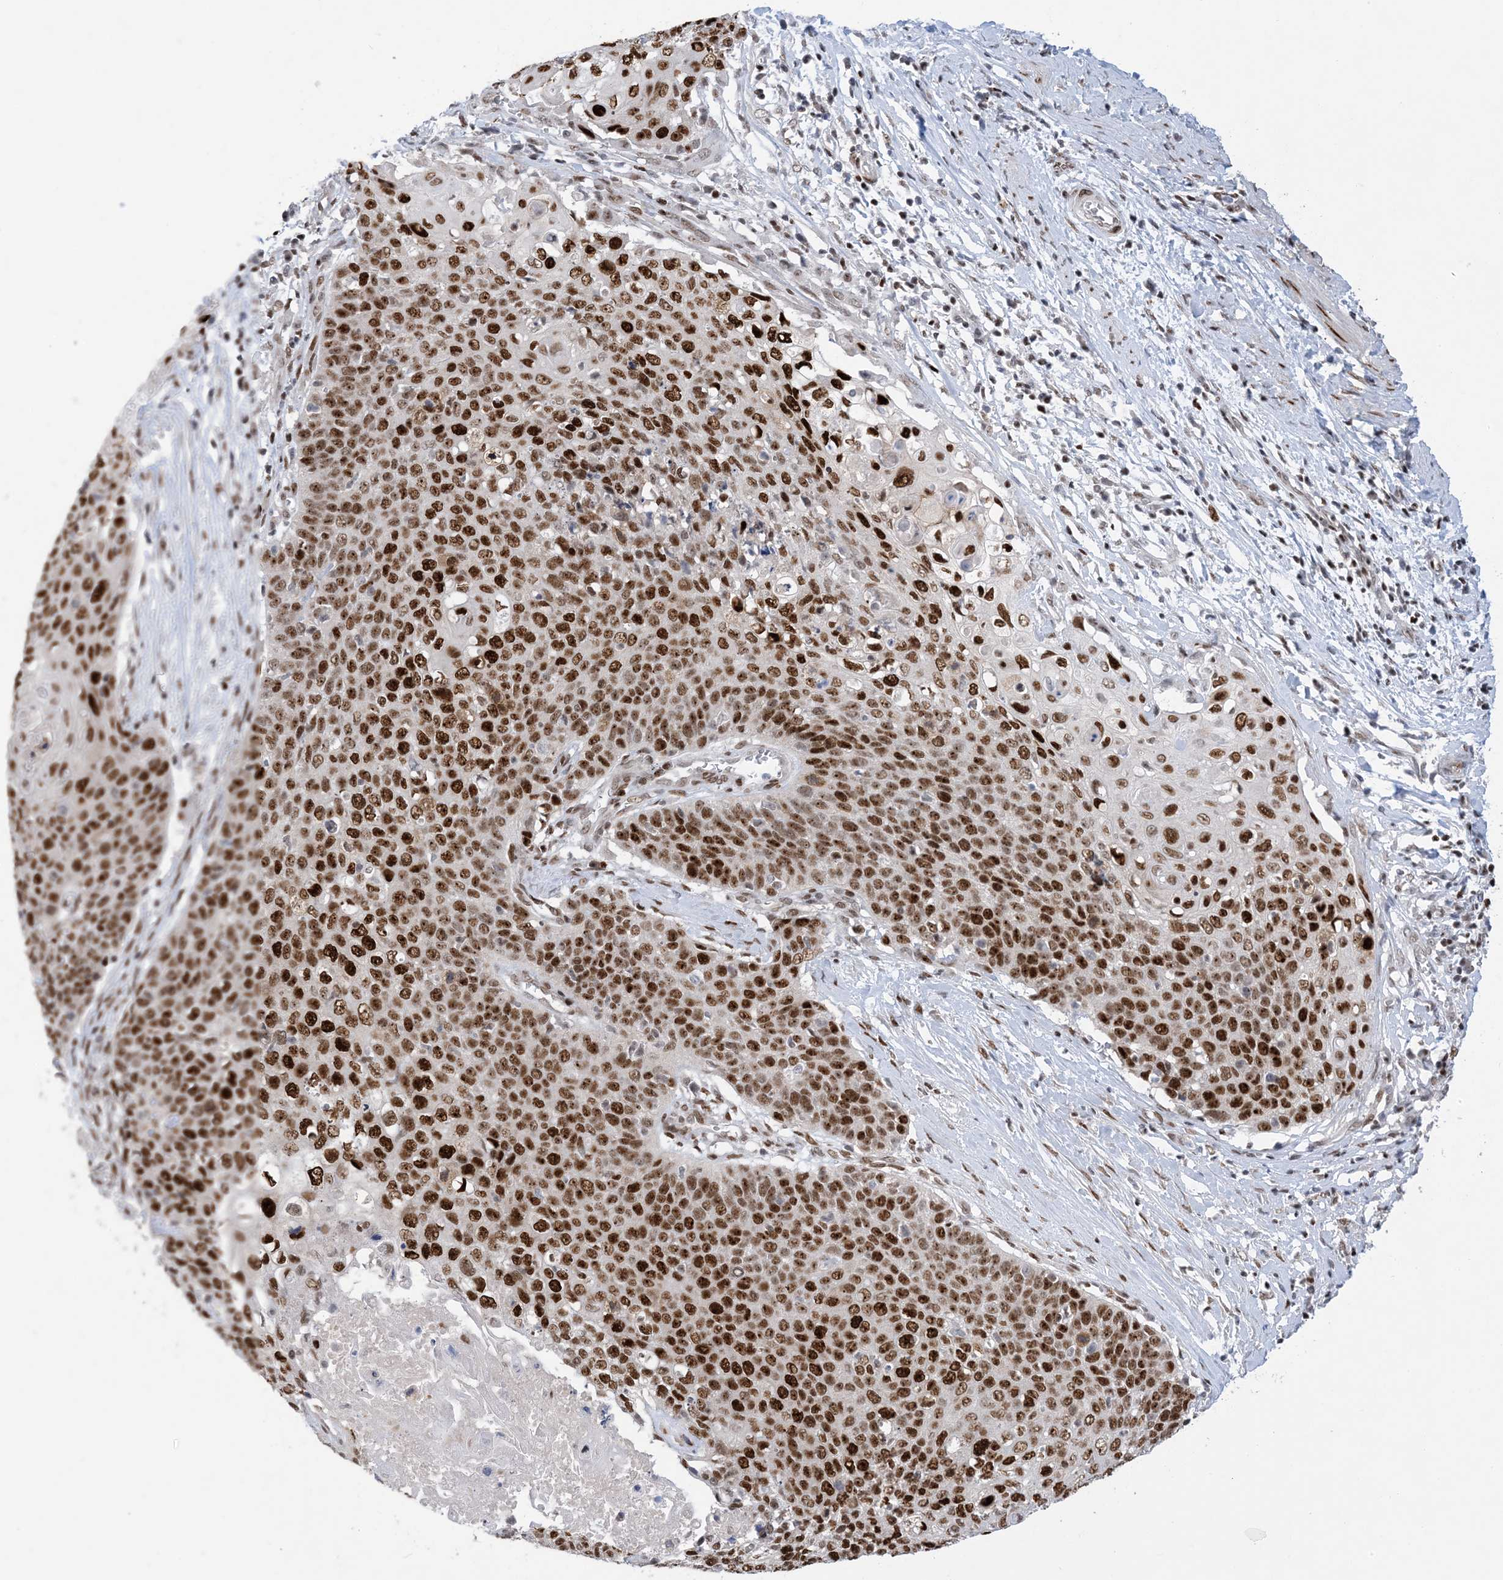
{"staining": {"intensity": "strong", "quantity": ">75%", "location": "nuclear"}, "tissue": "cervical cancer", "cell_type": "Tumor cells", "image_type": "cancer", "snomed": [{"axis": "morphology", "description": "Squamous cell carcinoma, NOS"}, {"axis": "topography", "description": "Cervix"}], "caption": "Immunohistochemical staining of cervical squamous cell carcinoma displays high levels of strong nuclear protein expression in approximately >75% of tumor cells. (Stains: DAB in brown, nuclei in blue, Microscopy: brightfield microscopy at high magnification).", "gene": "TSPYL1", "patient": {"sex": "female", "age": 39}}